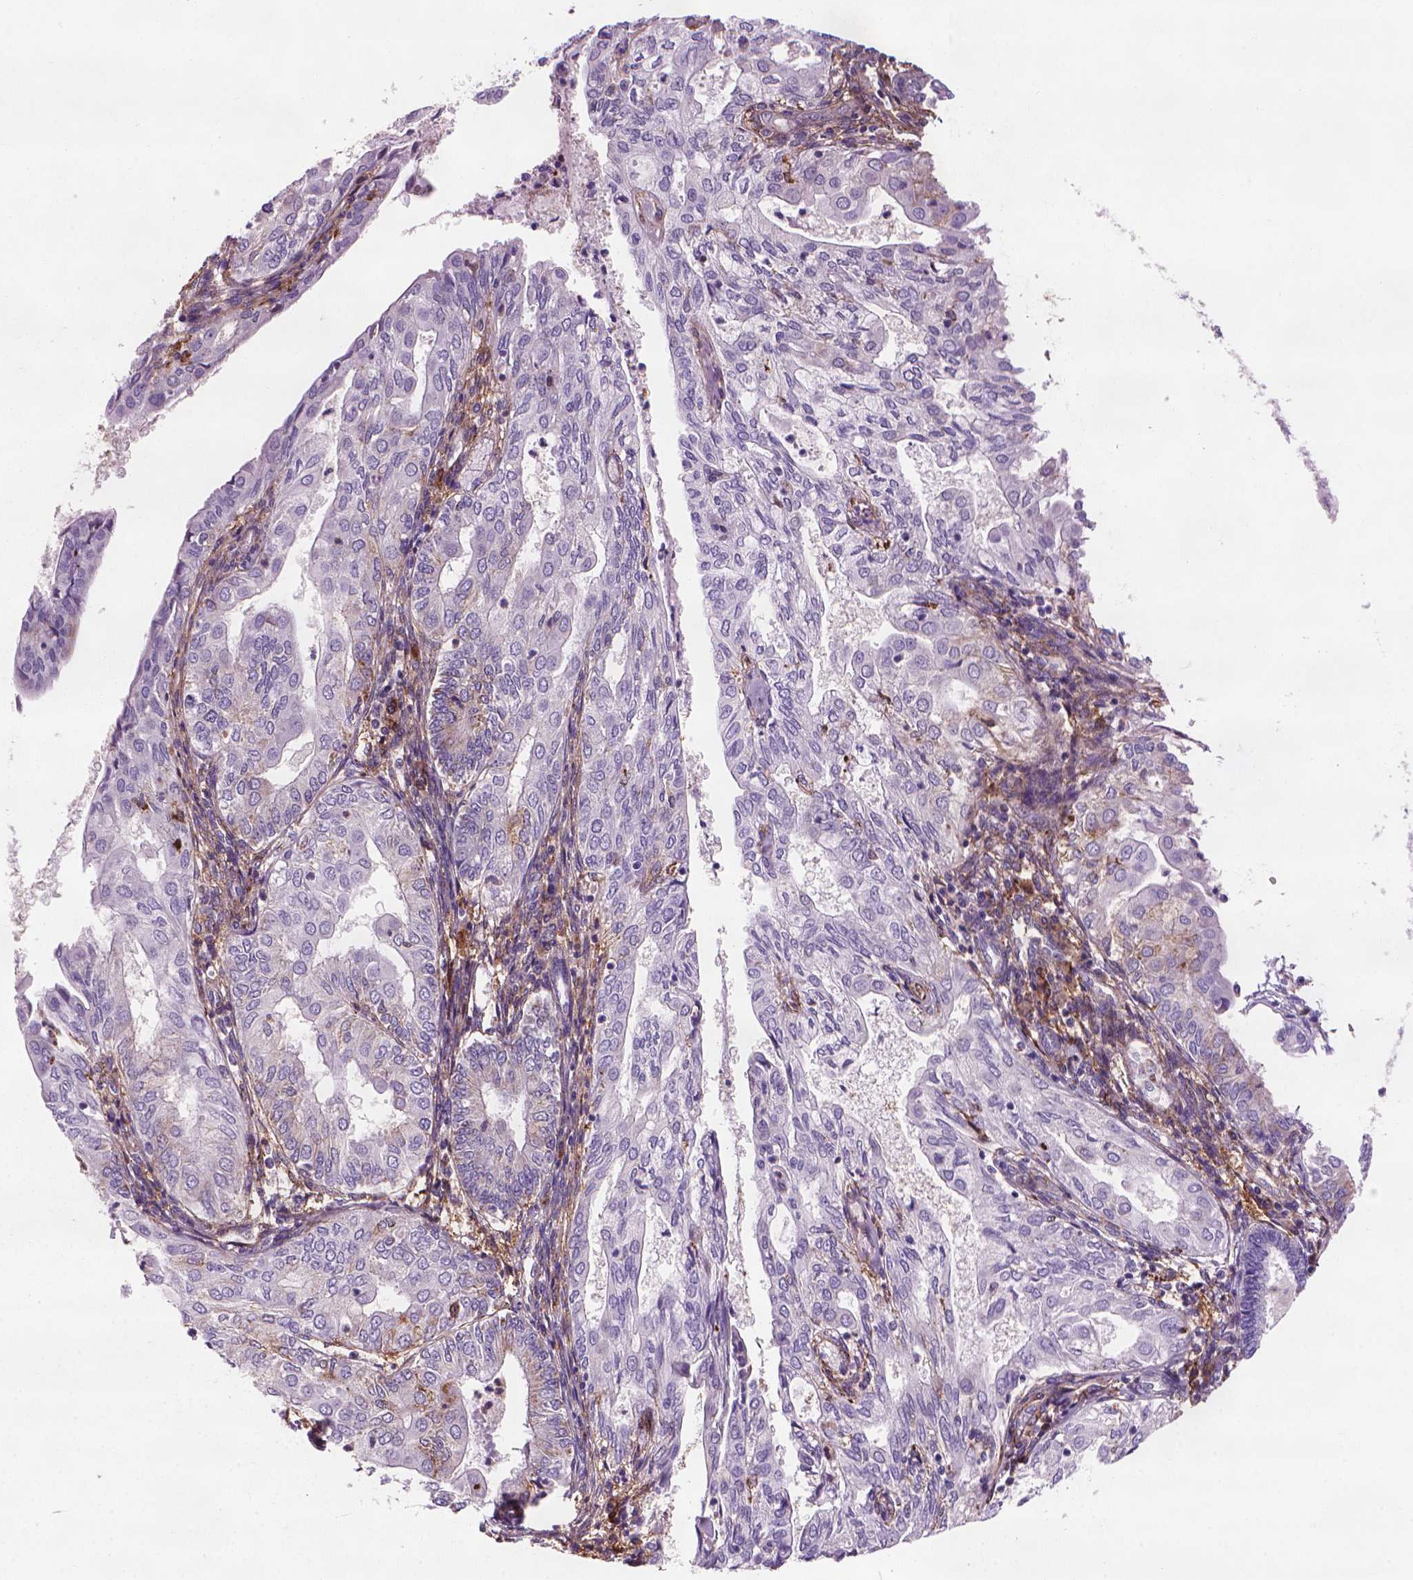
{"staining": {"intensity": "negative", "quantity": "none", "location": "none"}, "tissue": "endometrial cancer", "cell_type": "Tumor cells", "image_type": "cancer", "snomed": [{"axis": "morphology", "description": "Adenocarcinoma, NOS"}, {"axis": "topography", "description": "Endometrium"}], "caption": "This is a micrograph of IHC staining of endometrial cancer (adenocarcinoma), which shows no expression in tumor cells.", "gene": "MARCKS", "patient": {"sex": "female", "age": 68}}